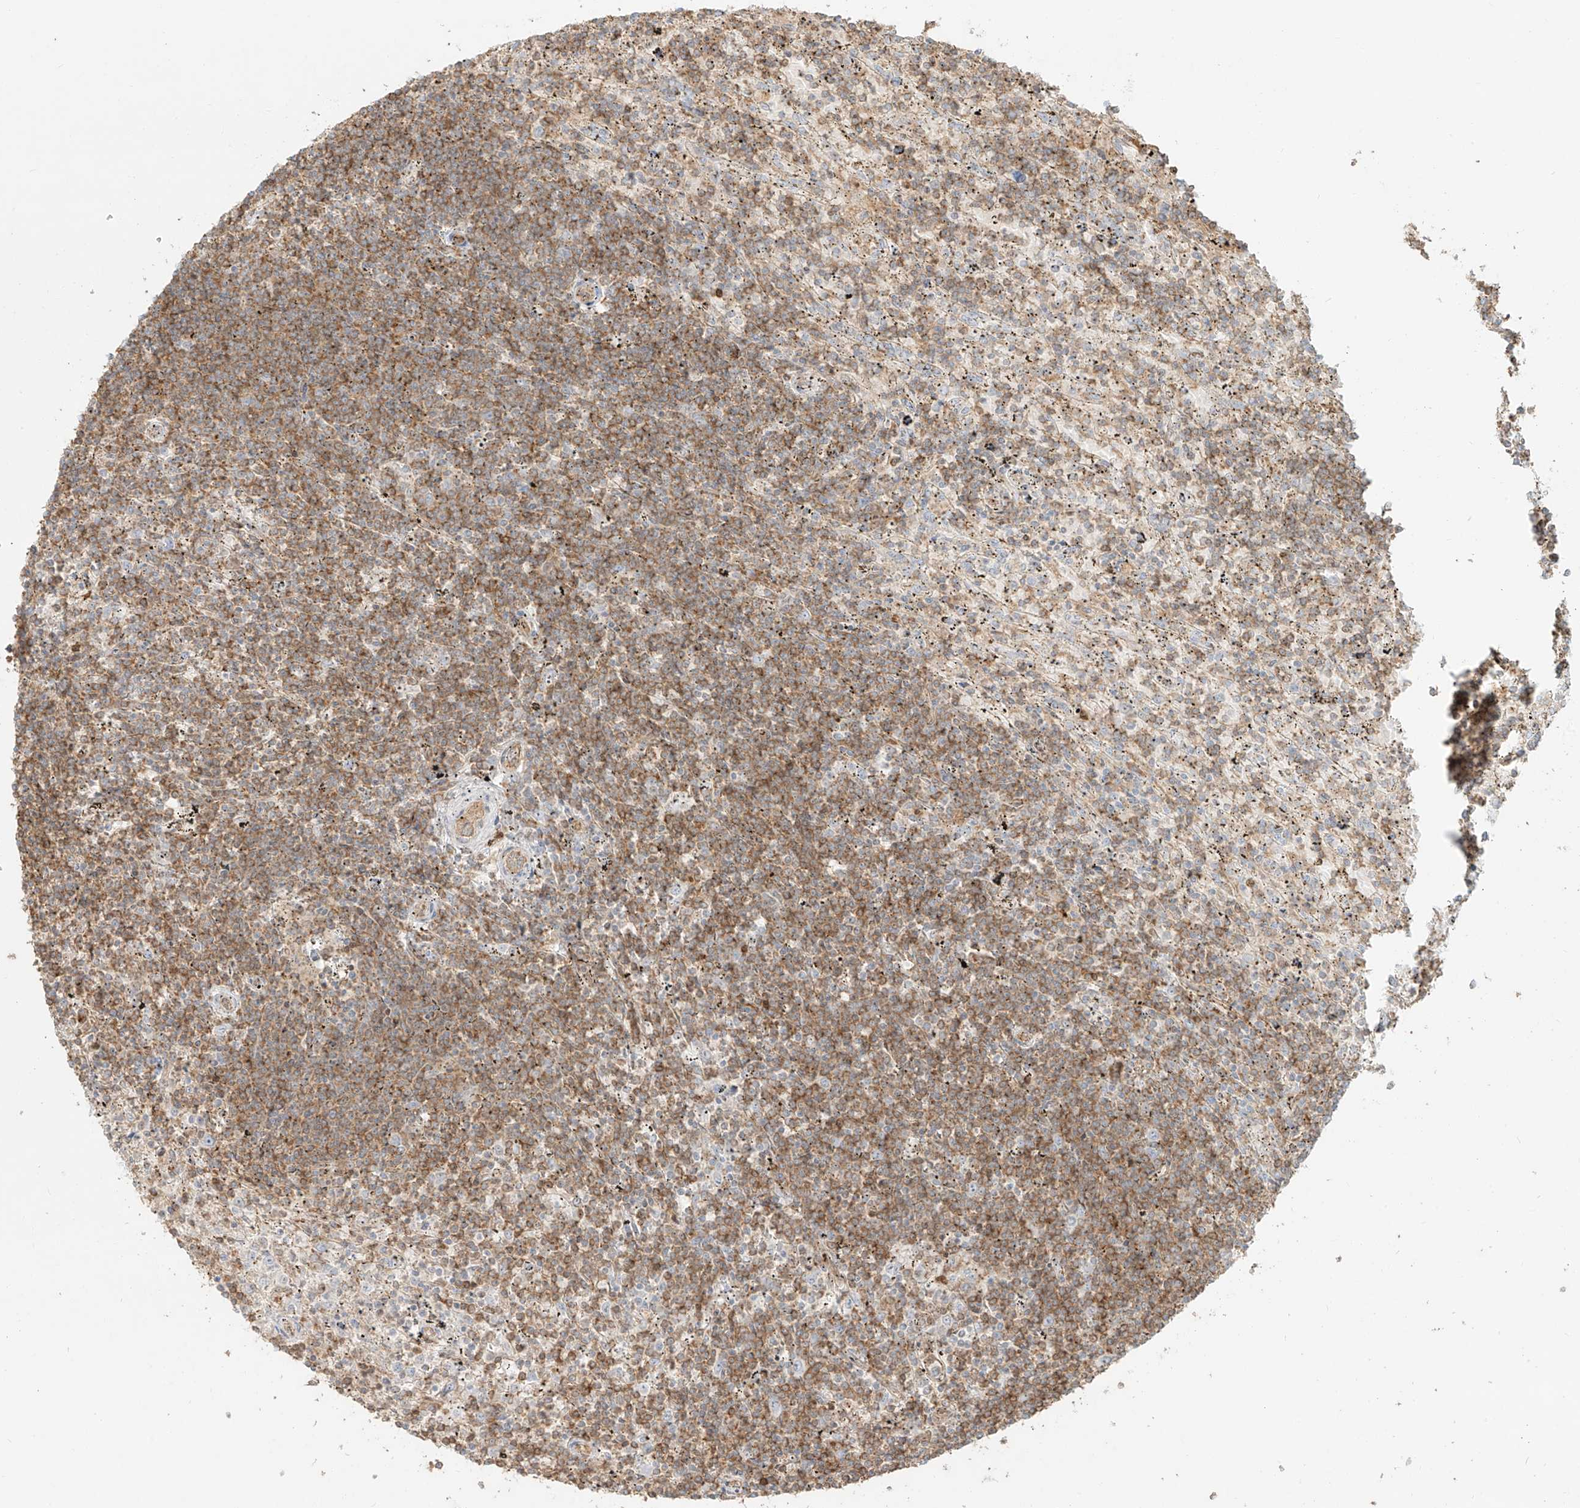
{"staining": {"intensity": "moderate", "quantity": ">75%", "location": "cytoplasmic/membranous"}, "tissue": "lymphoma", "cell_type": "Tumor cells", "image_type": "cancer", "snomed": [{"axis": "morphology", "description": "Malignant lymphoma, non-Hodgkin's type, Low grade"}, {"axis": "topography", "description": "Spleen"}], "caption": "About >75% of tumor cells in lymphoma demonstrate moderate cytoplasmic/membranous protein expression as visualized by brown immunohistochemical staining.", "gene": "SNX9", "patient": {"sex": "male", "age": 76}}